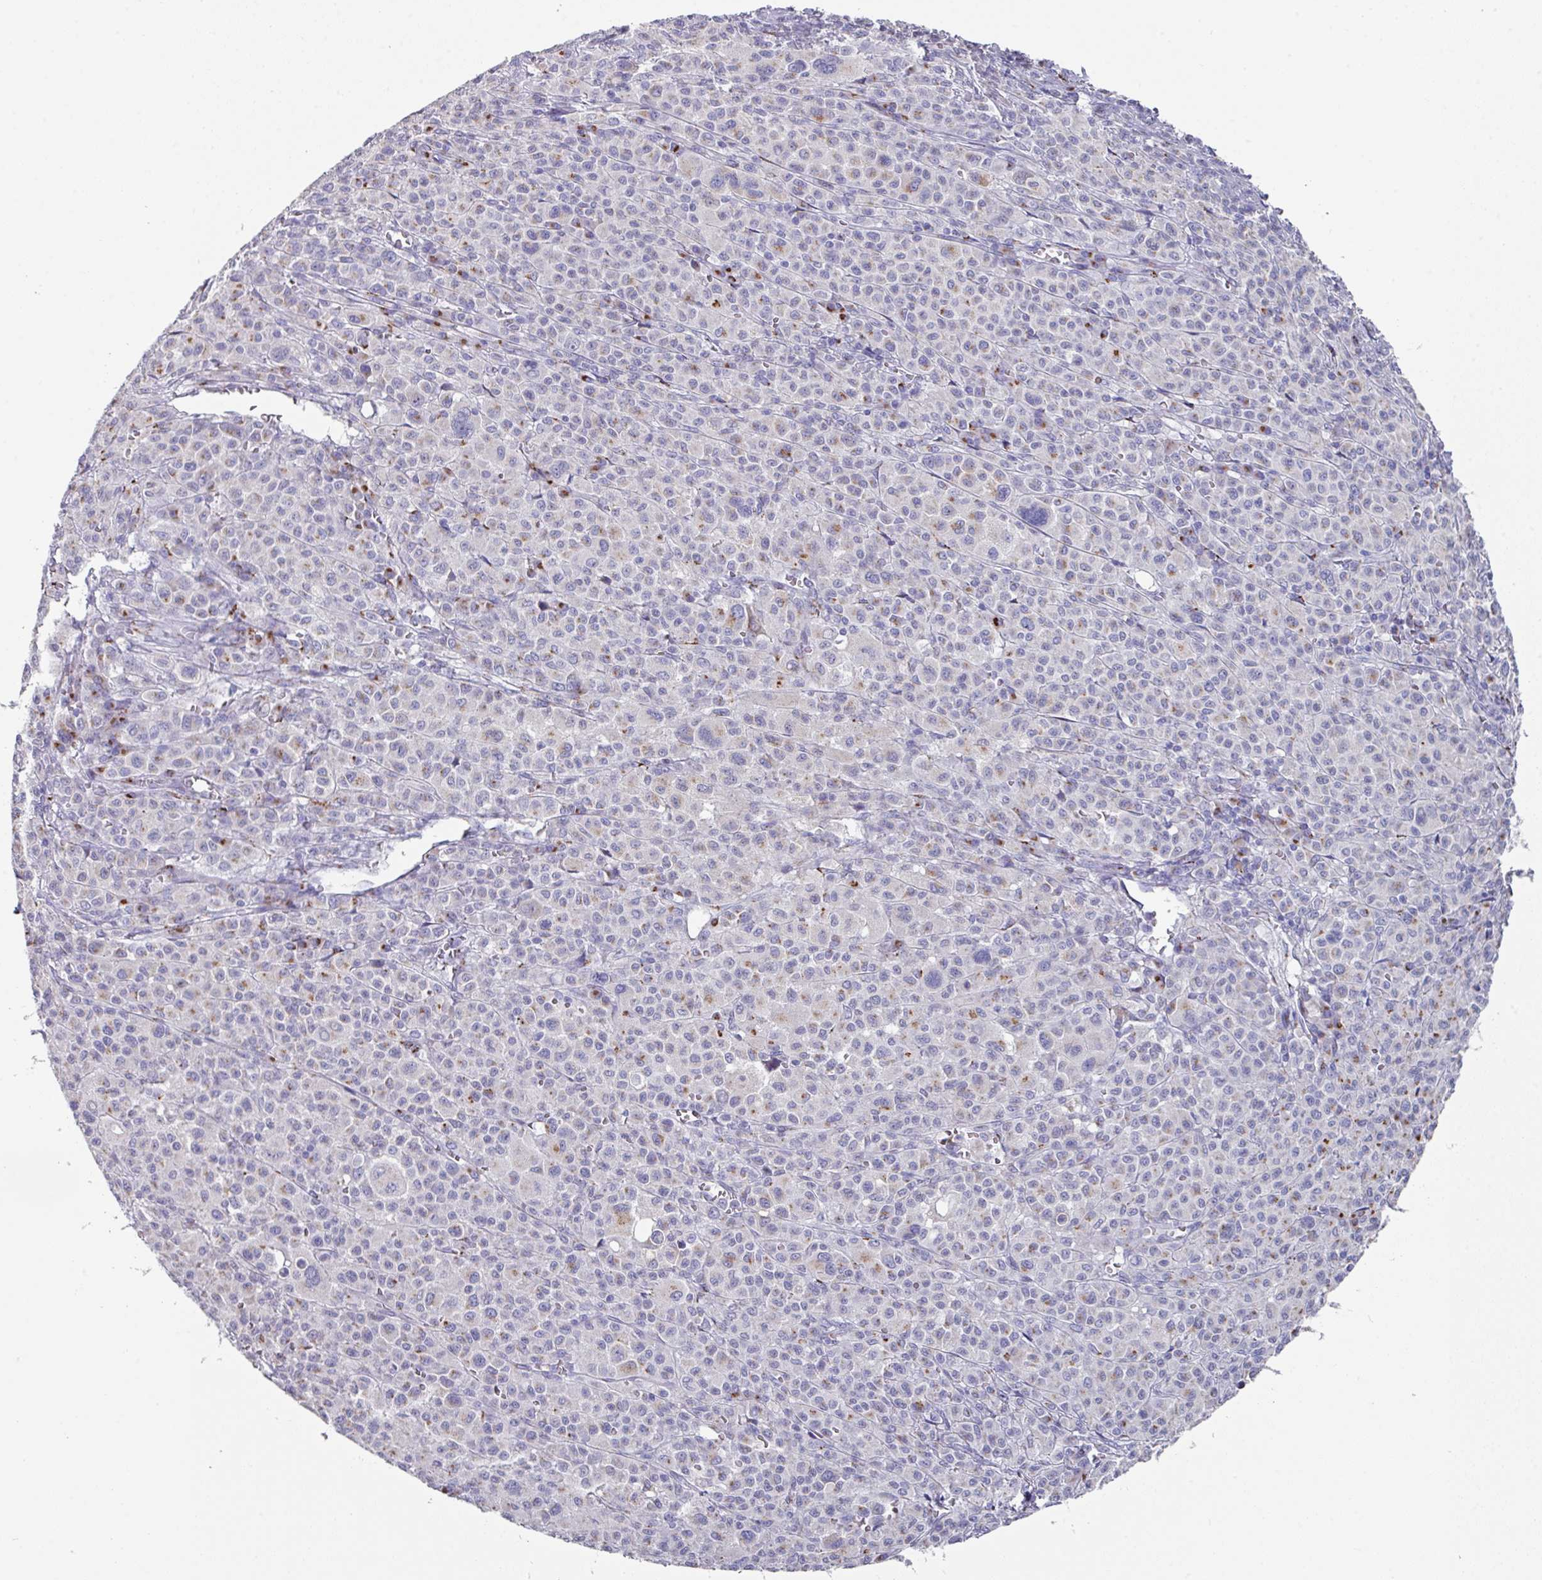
{"staining": {"intensity": "moderate", "quantity": "<25%", "location": "cytoplasmic/membranous"}, "tissue": "melanoma", "cell_type": "Tumor cells", "image_type": "cancer", "snomed": [{"axis": "morphology", "description": "Malignant melanoma, Metastatic site"}, {"axis": "topography", "description": "Skin"}], "caption": "A high-resolution photomicrograph shows immunohistochemistry (IHC) staining of malignant melanoma (metastatic site), which shows moderate cytoplasmic/membranous staining in approximately <25% of tumor cells. (Brightfield microscopy of DAB IHC at high magnification).", "gene": "VKORC1L1", "patient": {"sex": "female", "age": 74}}